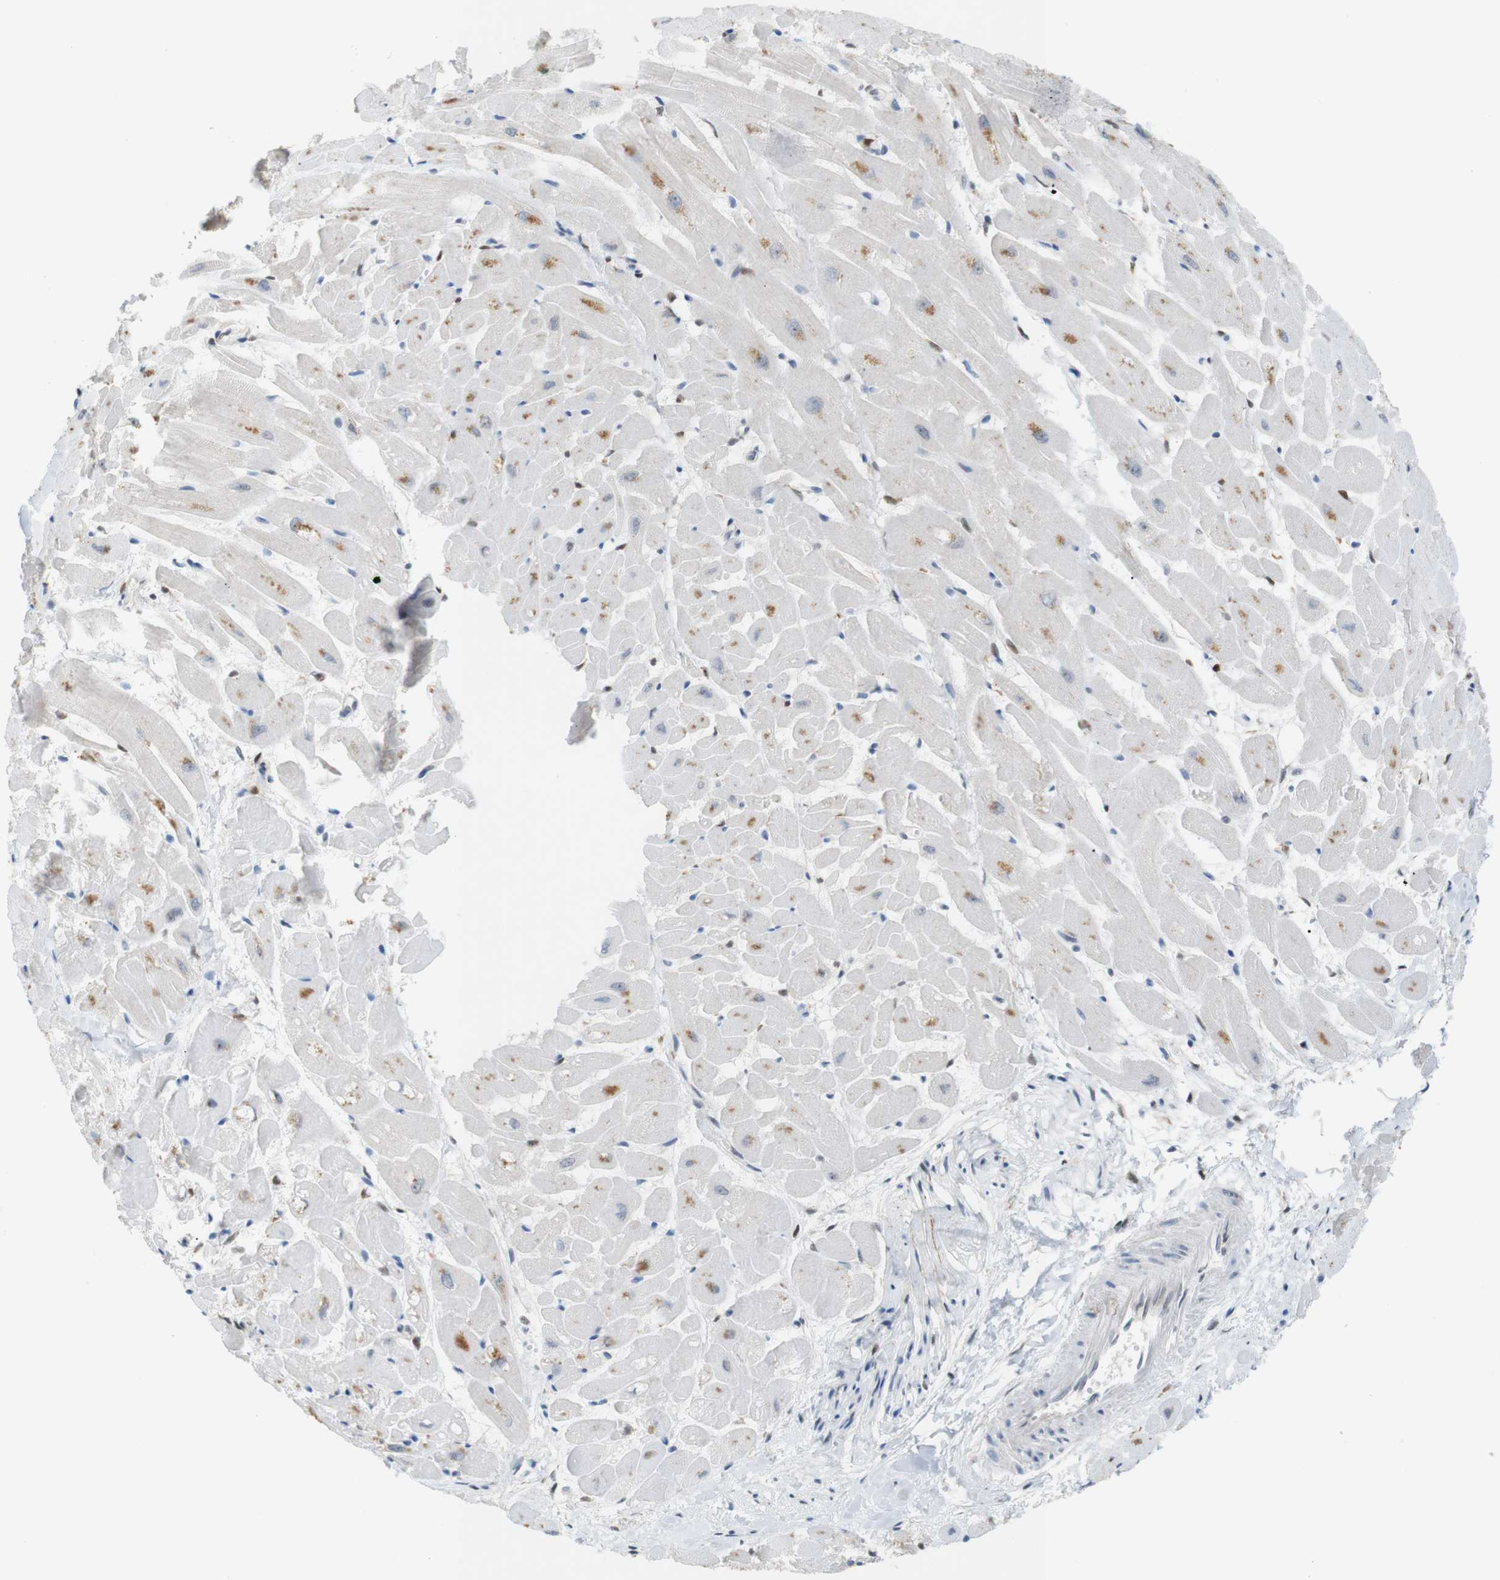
{"staining": {"intensity": "moderate", "quantity": "25%-75%", "location": "cytoplasmic/membranous,nuclear"}, "tissue": "heart muscle", "cell_type": "Cardiomyocytes", "image_type": "normal", "snomed": [{"axis": "morphology", "description": "Normal tissue, NOS"}, {"axis": "topography", "description": "Heart"}], "caption": "Immunohistochemistry (DAB) staining of benign heart muscle exhibits moderate cytoplasmic/membranous,nuclear protein expression in about 25%-75% of cardiomyocytes. The staining is performed using DAB brown chromogen to label protein expression. The nuclei are counter-stained blue using hematoxylin.", "gene": "RIOX2", "patient": {"sex": "female", "age": 19}}